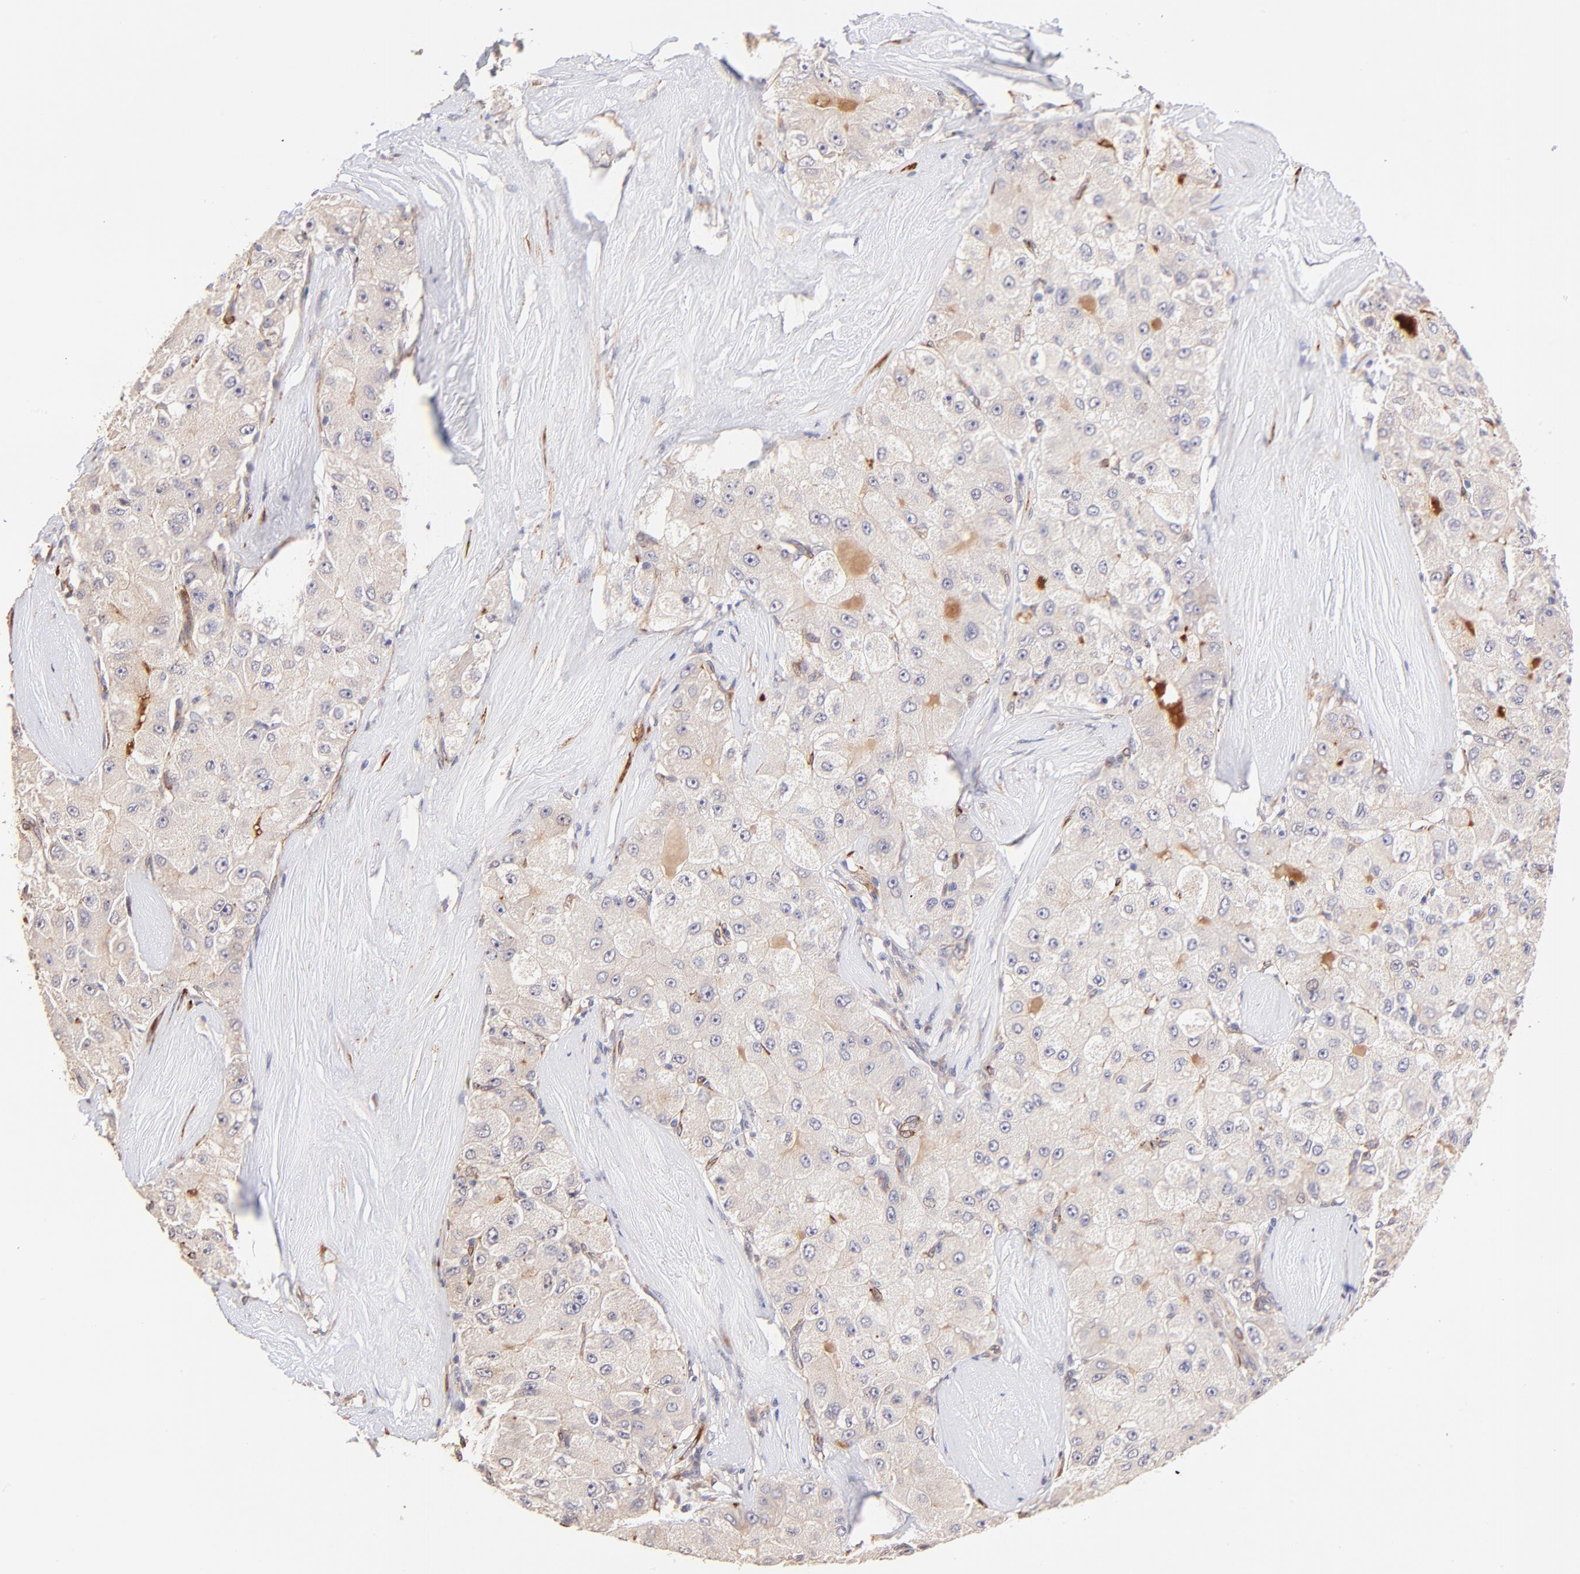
{"staining": {"intensity": "weak", "quantity": "25%-75%", "location": "cytoplasmic/membranous"}, "tissue": "liver cancer", "cell_type": "Tumor cells", "image_type": "cancer", "snomed": [{"axis": "morphology", "description": "Carcinoma, Hepatocellular, NOS"}, {"axis": "topography", "description": "Liver"}], "caption": "Liver cancer (hepatocellular carcinoma) stained with DAB IHC displays low levels of weak cytoplasmic/membranous staining in about 25%-75% of tumor cells. (DAB = brown stain, brightfield microscopy at high magnification).", "gene": "SPARC", "patient": {"sex": "male", "age": 80}}